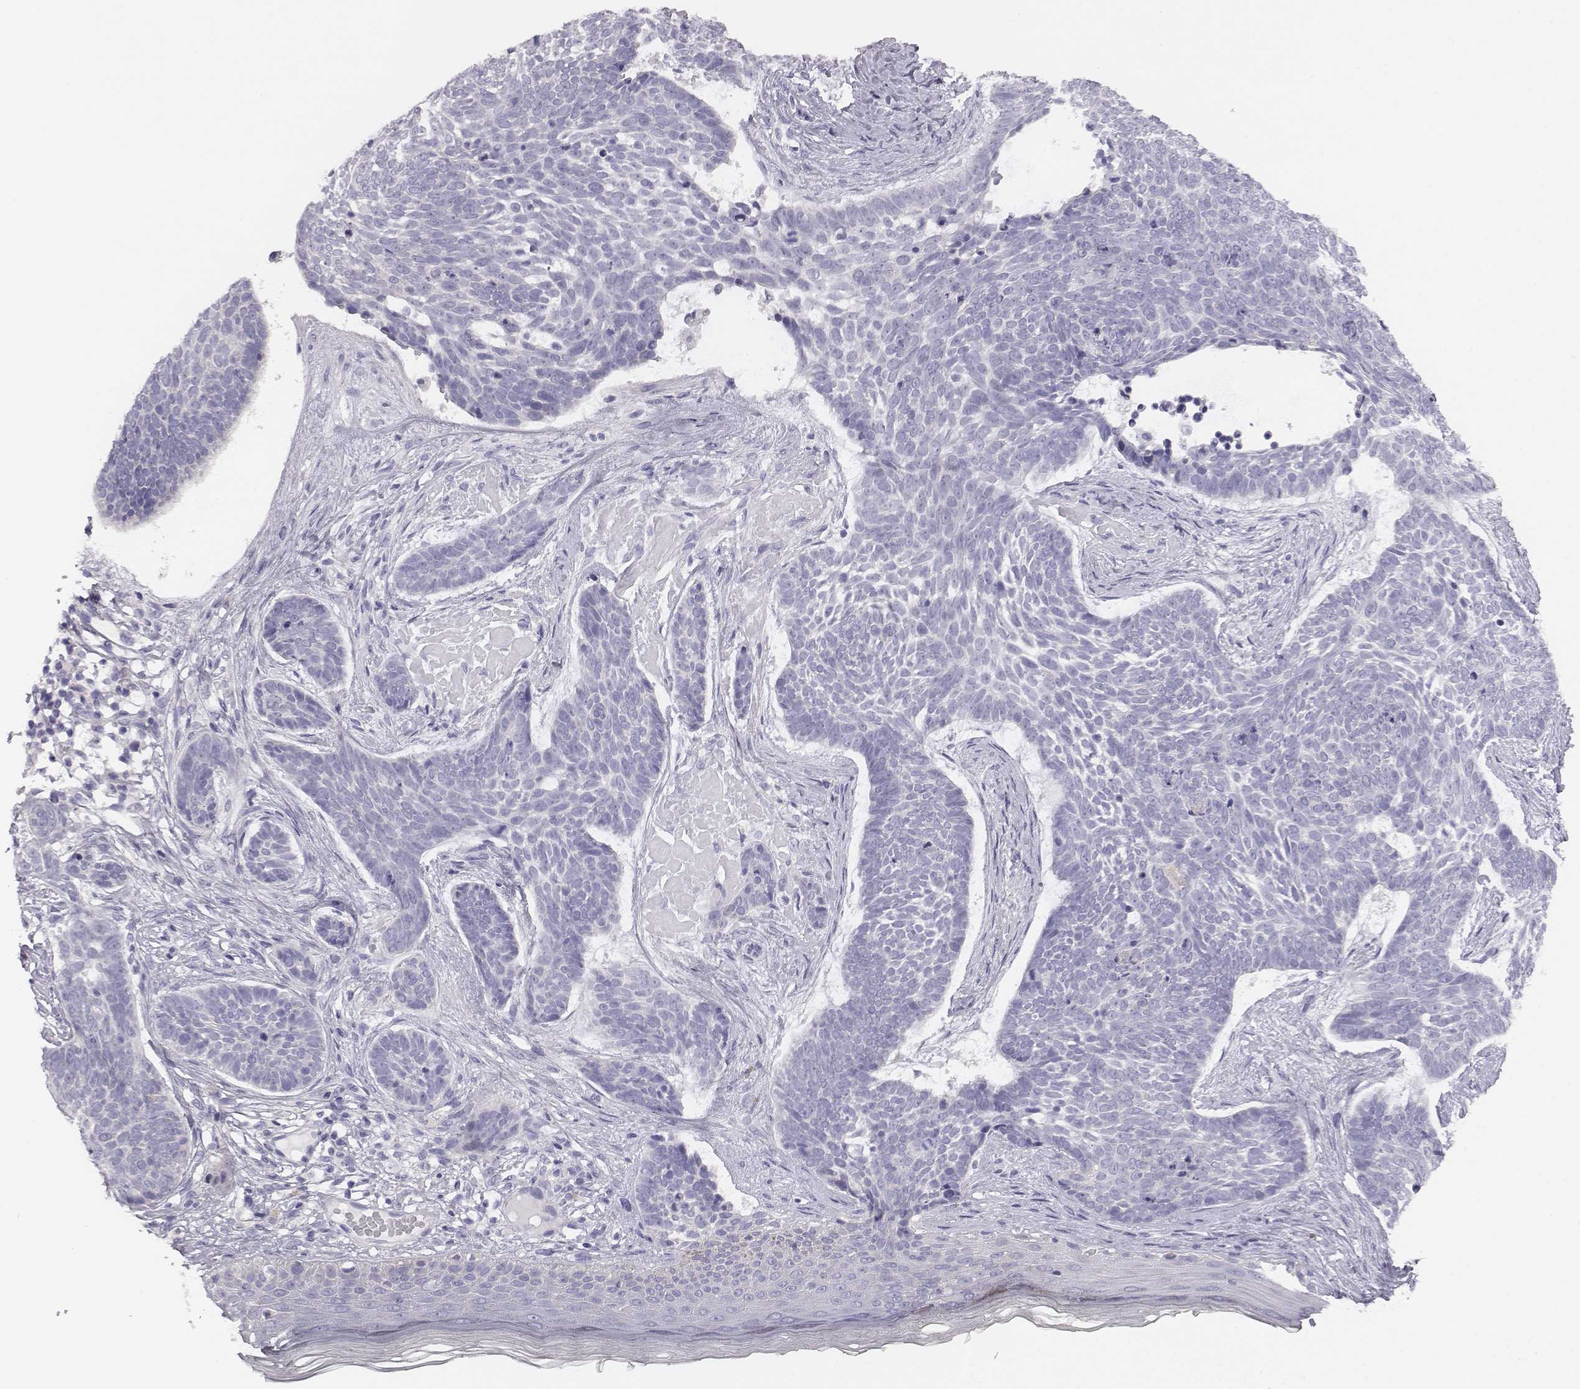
{"staining": {"intensity": "negative", "quantity": "none", "location": "none"}, "tissue": "skin cancer", "cell_type": "Tumor cells", "image_type": "cancer", "snomed": [{"axis": "morphology", "description": "Basal cell carcinoma"}, {"axis": "topography", "description": "Skin"}], "caption": "A histopathology image of skin cancer (basal cell carcinoma) stained for a protein demonstrates no brown staining in tumor cells.", "gene": "ADAM7", "patient": {"sex": "male", "age": 85}}